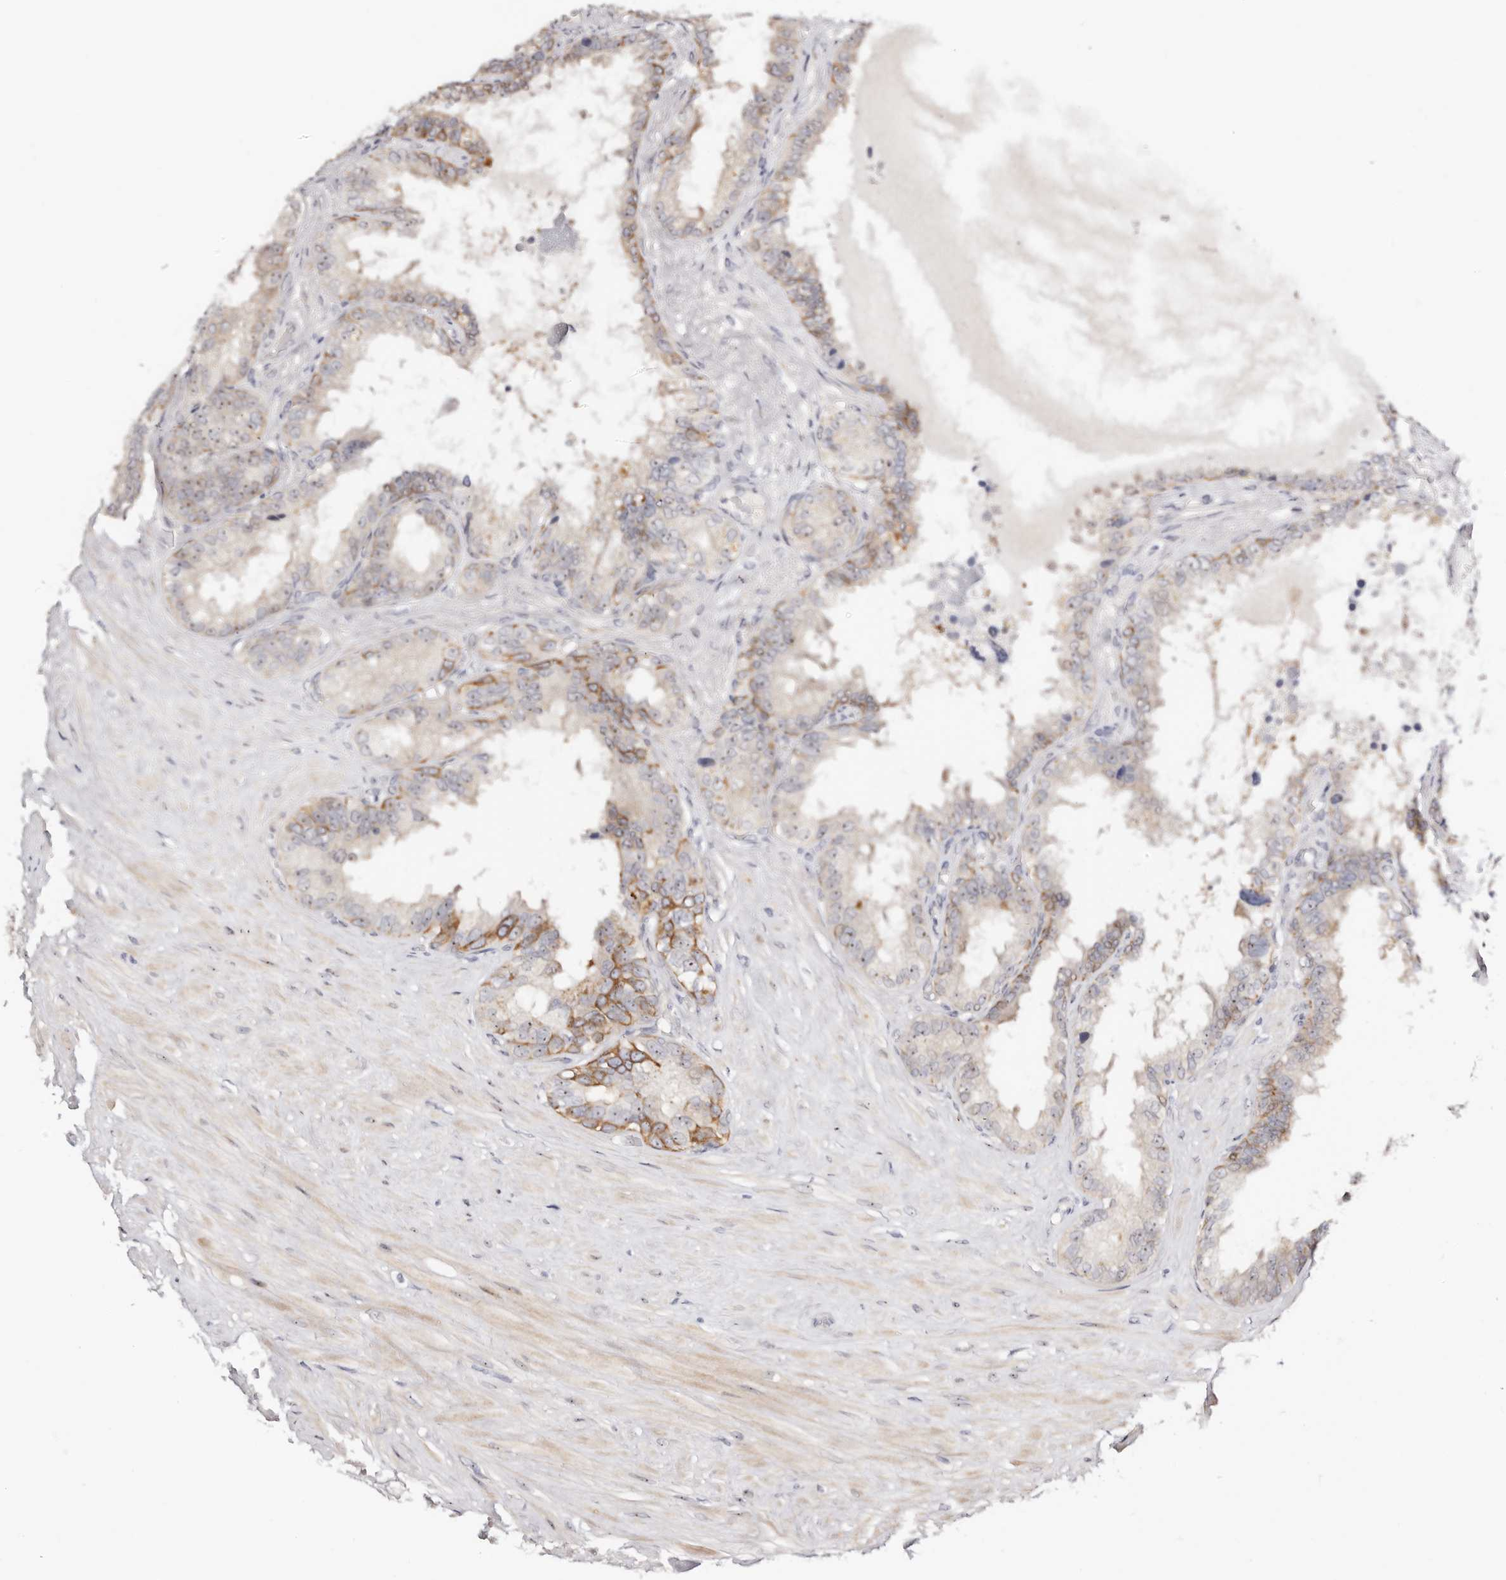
{"staining": {"intensity": "moderate", "quantity": "<25%", "location": "cytoplasmic/membranous"}, "tissue": "seminal vesicle", "cell_type": "Glandular cells", "image_type": "normal", "snomed": [{"axis": "morphology", "description": "Normal tissue, NOS"}, {"axis": "topography", "description": "Seminal veicle"}], "caption": "Immunohistochemistry image of unremarkable seminal vesicle stained for a protein (brown), which demonstrates low levels of moderate cytoplasmic/membranous staining in about <25% of glandular cells.", "gene": "ODF2L", "patient": {"sex": "male", "age": 80}}